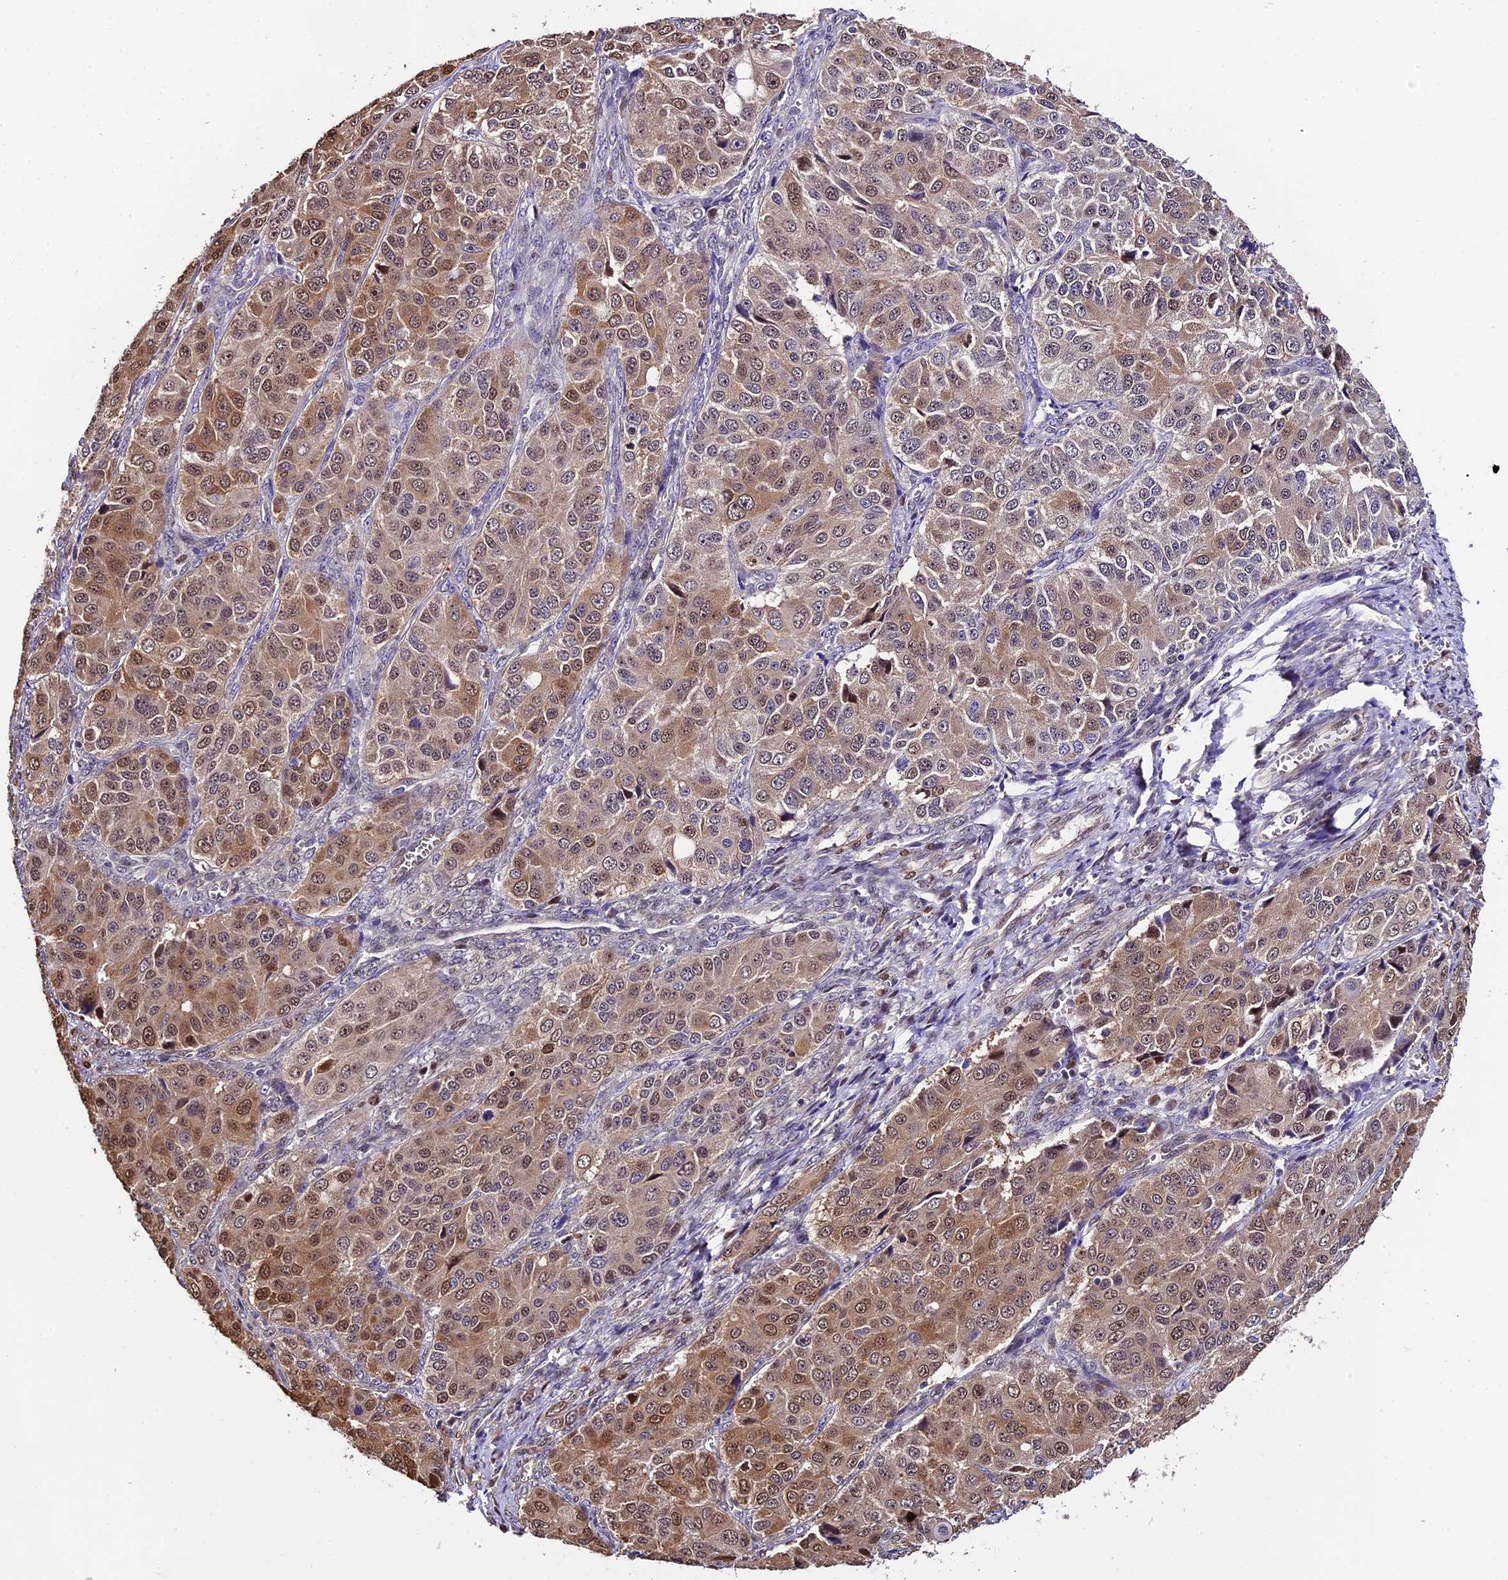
{"staining": {"intensity": "moderate", "quantity": "25%-75%", "location": "cytoplasmic/membranous,nuclear"}, "tissue": "ovarian cancer", "cell_type": "Tumor cells", "image_type": "cancer", "snomed": [{"axis": "morphology", "description": "Carcinoma, endometroid"}, {"axis": "topography", "description": "Ovary"}], "caption": "Ovarian cancer (endometroid carcinoma) was stained to show a protein in brown. There is medium levels of moderate cytoplasmic/membranous and nuclear expression in approximately 25%-75% of tumor cells.", "gene": "HERPUD1", "patient": {"sex": "female", "age": 51}}